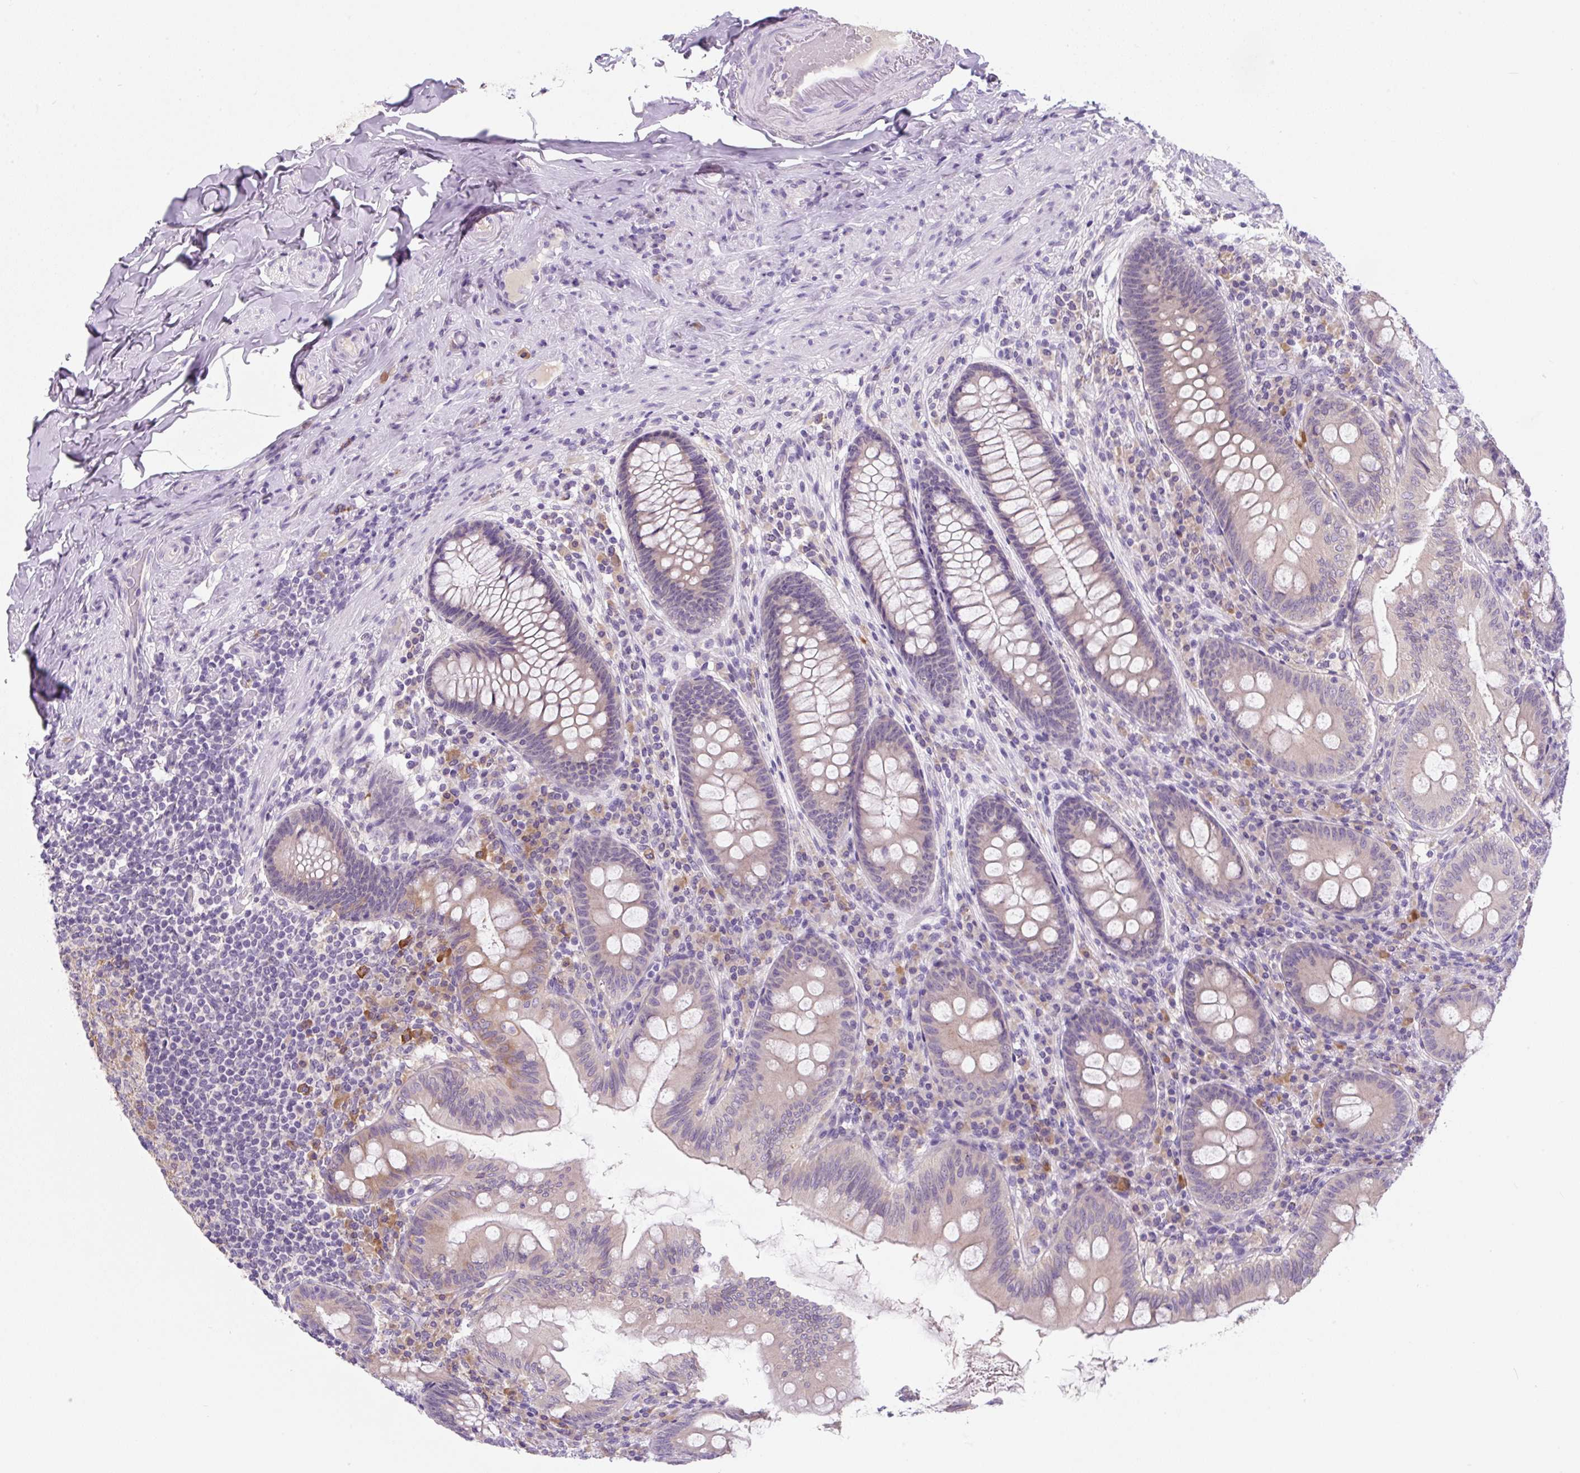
{"staining": {"intensity": "weak", "quantity": "<25%", "location": "cytoplasmic/membranous"}, "tissue": "appendix", "cell_type": "Glandular cells", "image_type": "normal", "snomed": [{"axis": "morphology", "description": "Normal tissue, NOS"}, {"axis": "topography", "description": "Appendix"}], "caption": "Human appendix stained for a protein using immunohistochemistry (IHC) exhibits no positivity in glandular cells.", "gene": "FZD5", "patient": {"sex": "male", "age": 71}}